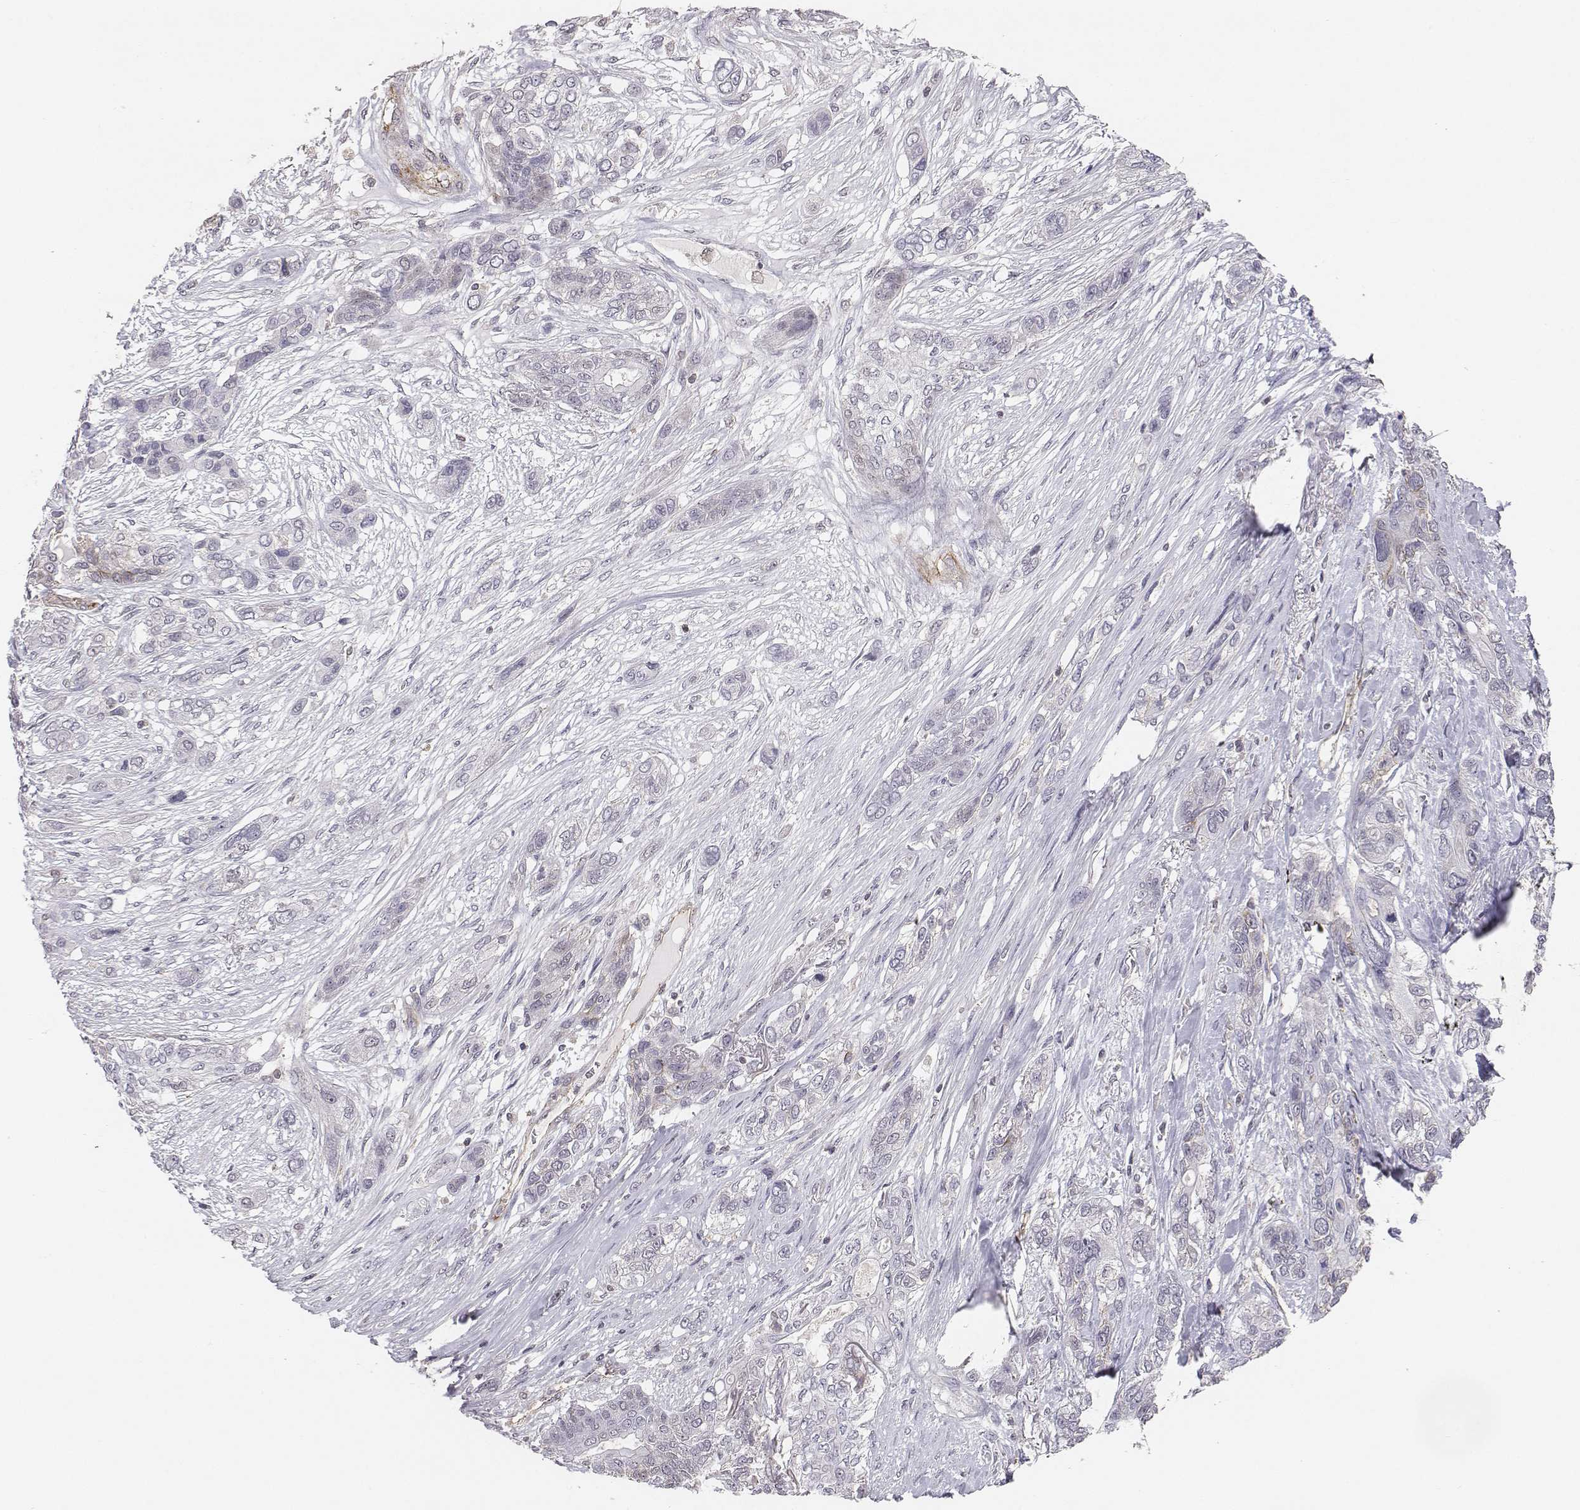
{"staining": {"intensity": "weak", "quantity": "<25%", "location": "cytoplasmic/membranous"}, "tissue": "lung cancer", "cell_type": "Tumor cells", "image_type": "cancer", "snomed": [{"axis": "morphology", "description": "Squamous cell carcinoma, NOS"}, {"axis": "topography", "description": "Lung"}], "caption": "Human lung cancer stained for a protein using immunohistochemistry displays no staining in tumor cells.", "gene": "PTPRG", "patient": {"sex": "female", "age": 70}}